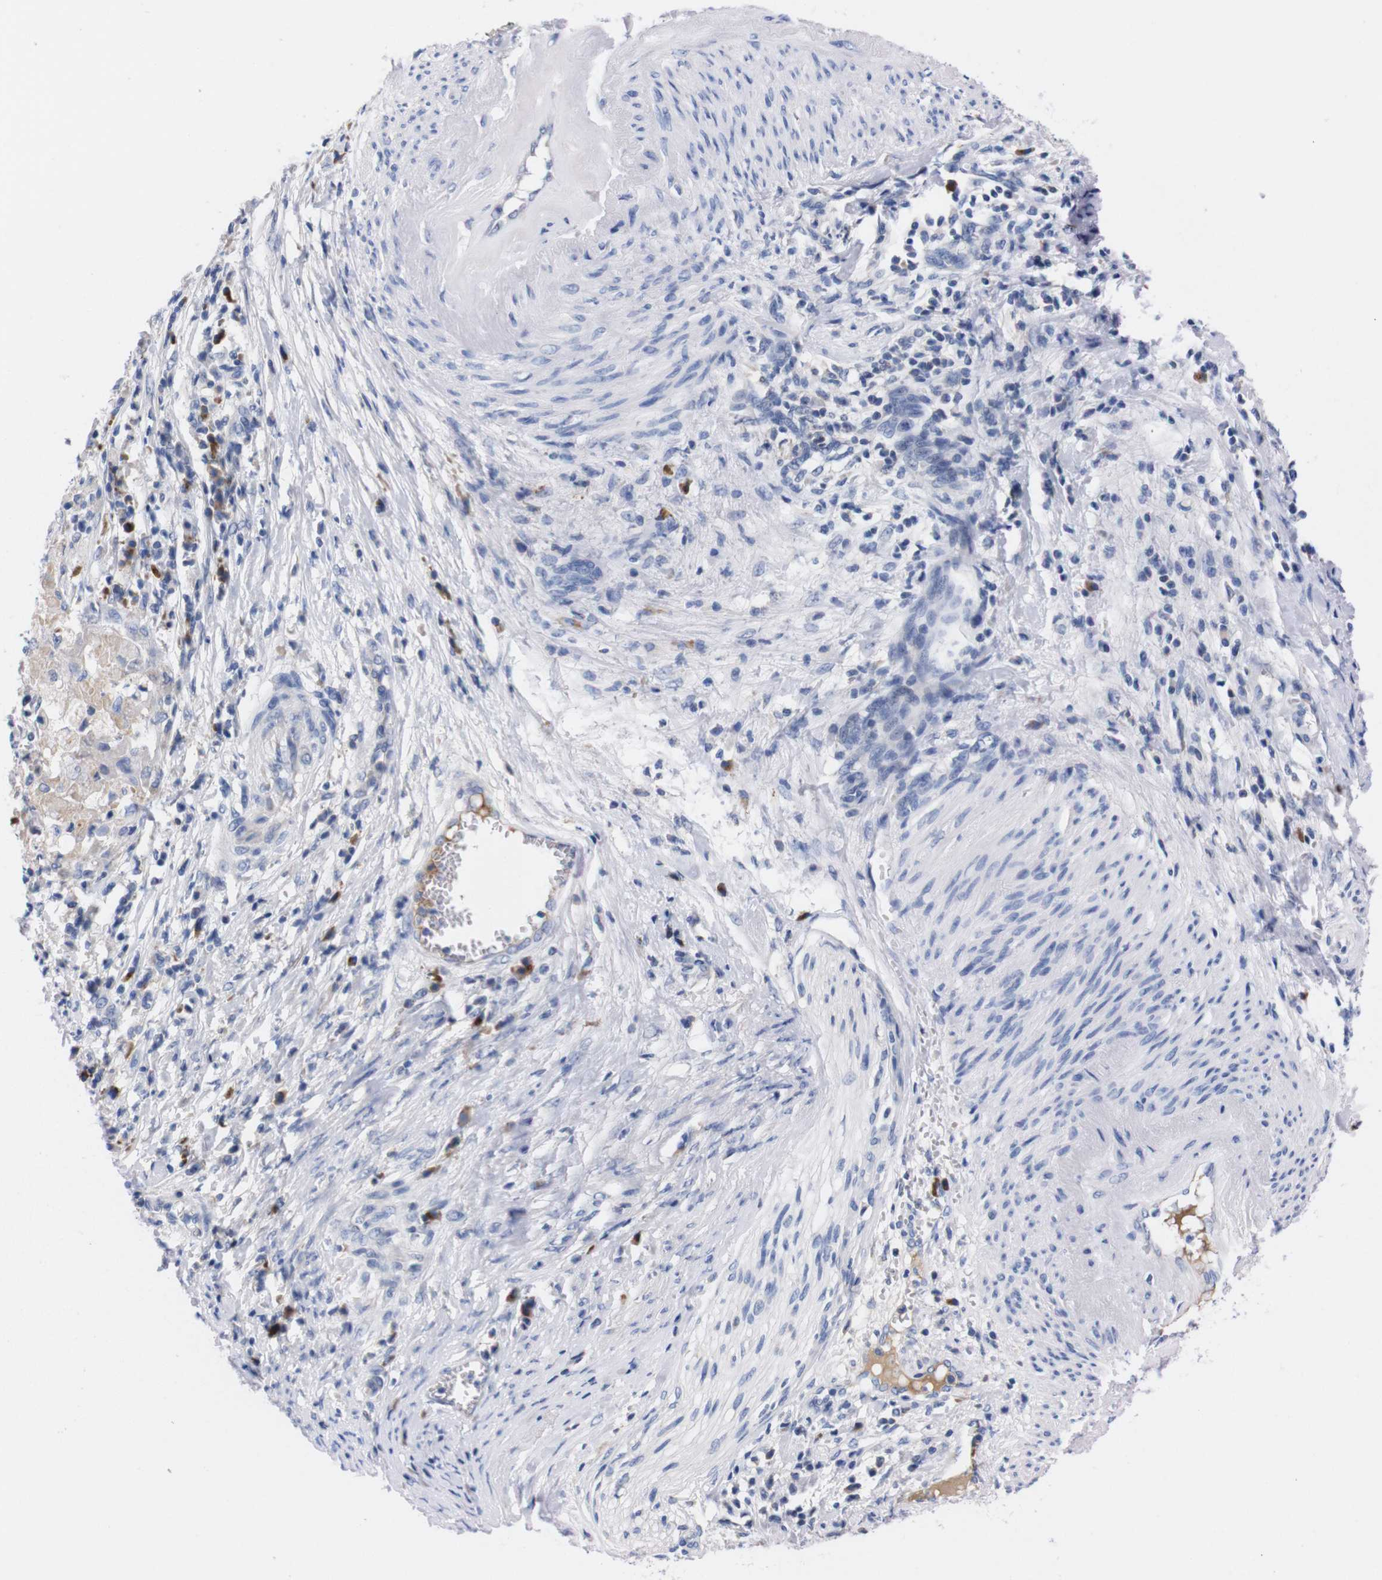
{"staining": {"intensity": "negative", "quantity": "none", "location": "none"}, "tissue": "cervical cancer", "cell_type": "Tumor cells", "image_type": "cancer", "snomed": [{"axis": "morphology", "description": "Squamous cell carcinoma, NOS"}, {"axis": "topography", "description": "Cervix"}], "caption": "Immunohistochemistry (IHC) of human cervical cancer (squamous cell carcinoma) reveals no staining in tumor cells.", "gene": "FAM210A", "patient": {"sex": "female", "age": 39}}